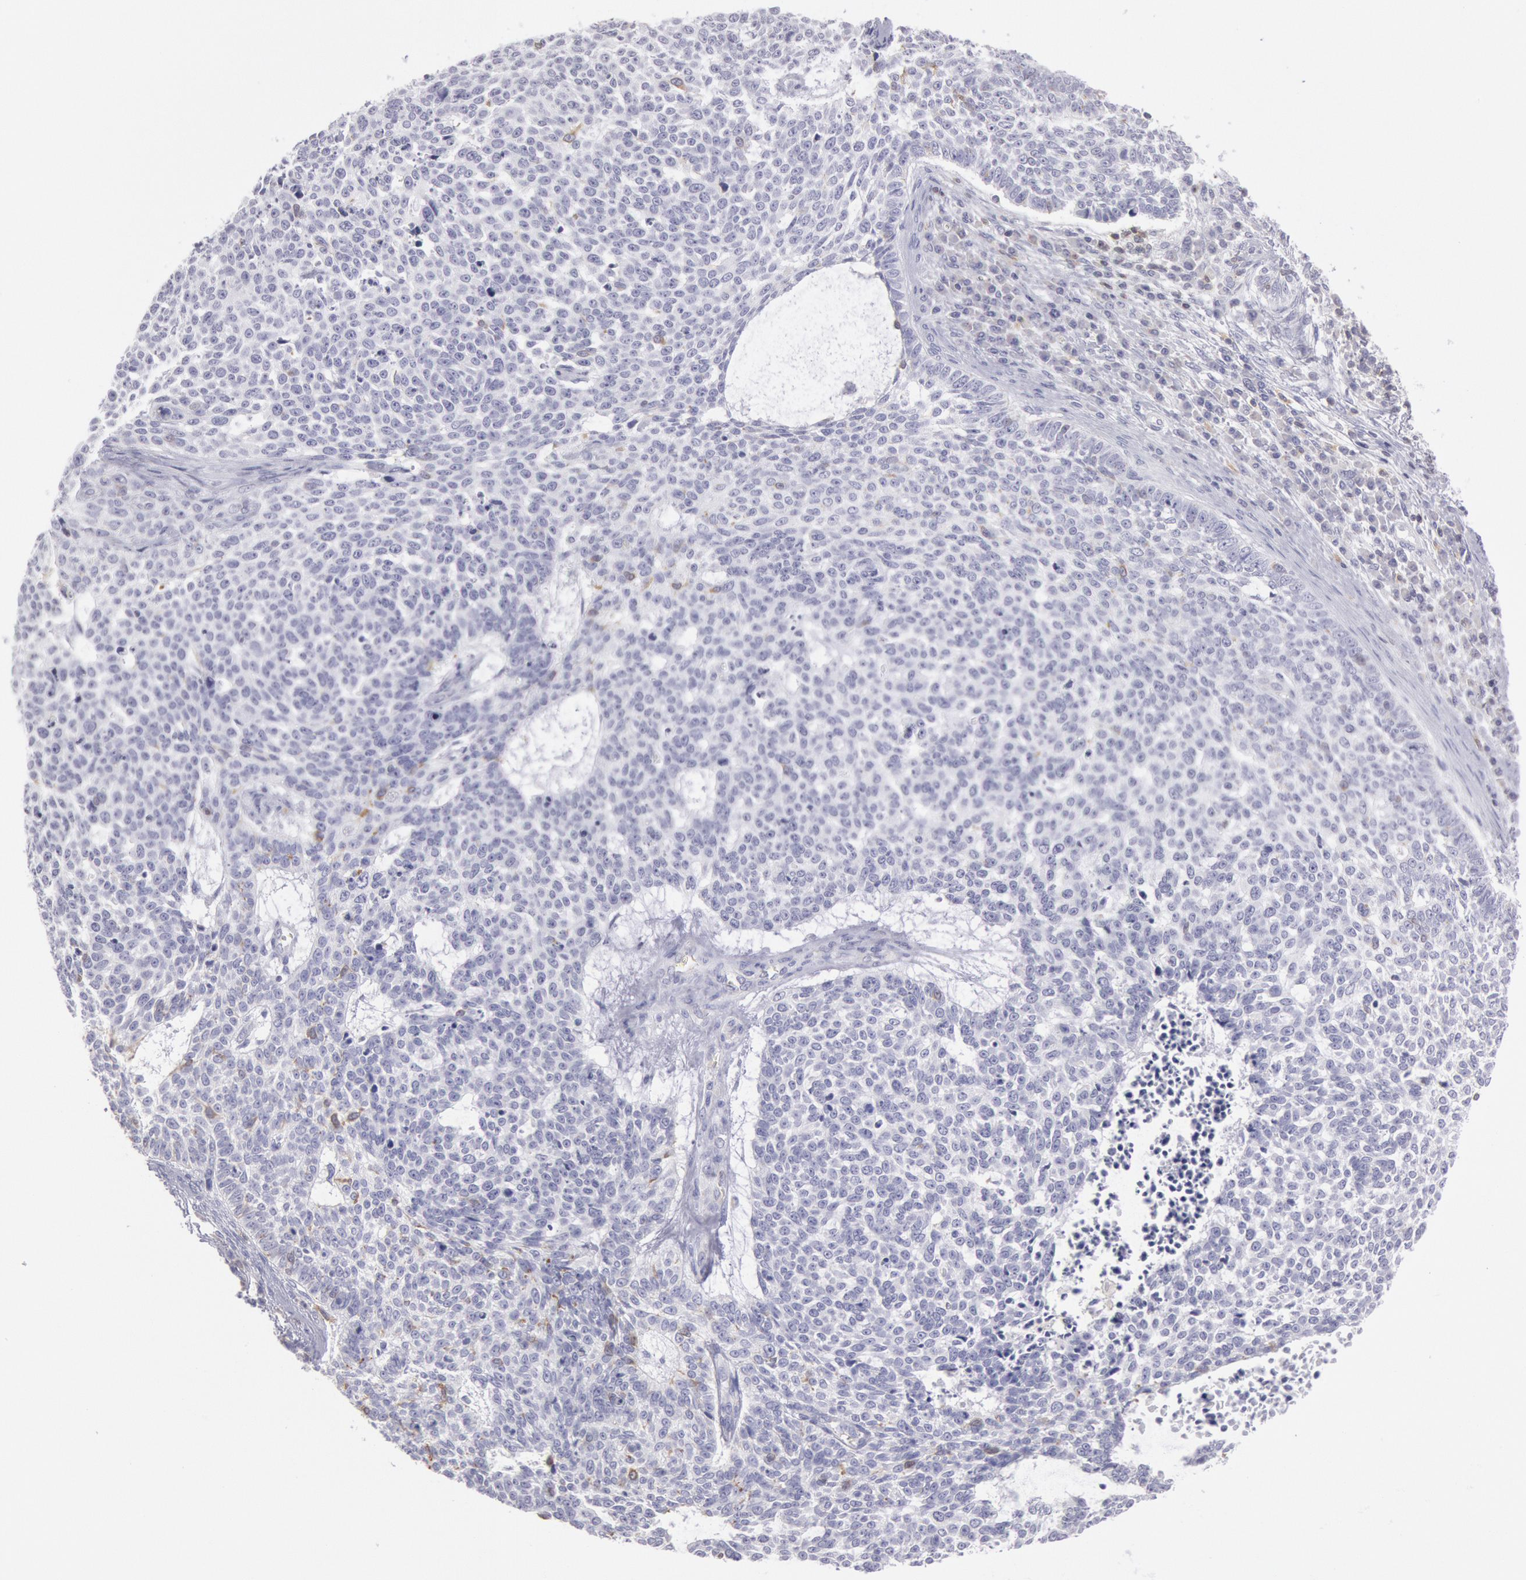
{"staining": {"intensity": "negative", "quantity": "none", "location": "none"}, "tissue": "skin cancer", "cell_type": "Tumor cells", "image_type": "cancer", "snomed": [{"axis": "morphology", "description": "Basal cell carcinoma"}, {"axis": "topography", "description": "Skin"}], "caption": "Protein analysis of skin cancer demonstrates no significant expression in tumor cells.", "gene": "RAB27A", "patient": {"sex": "female", "age": 89}}